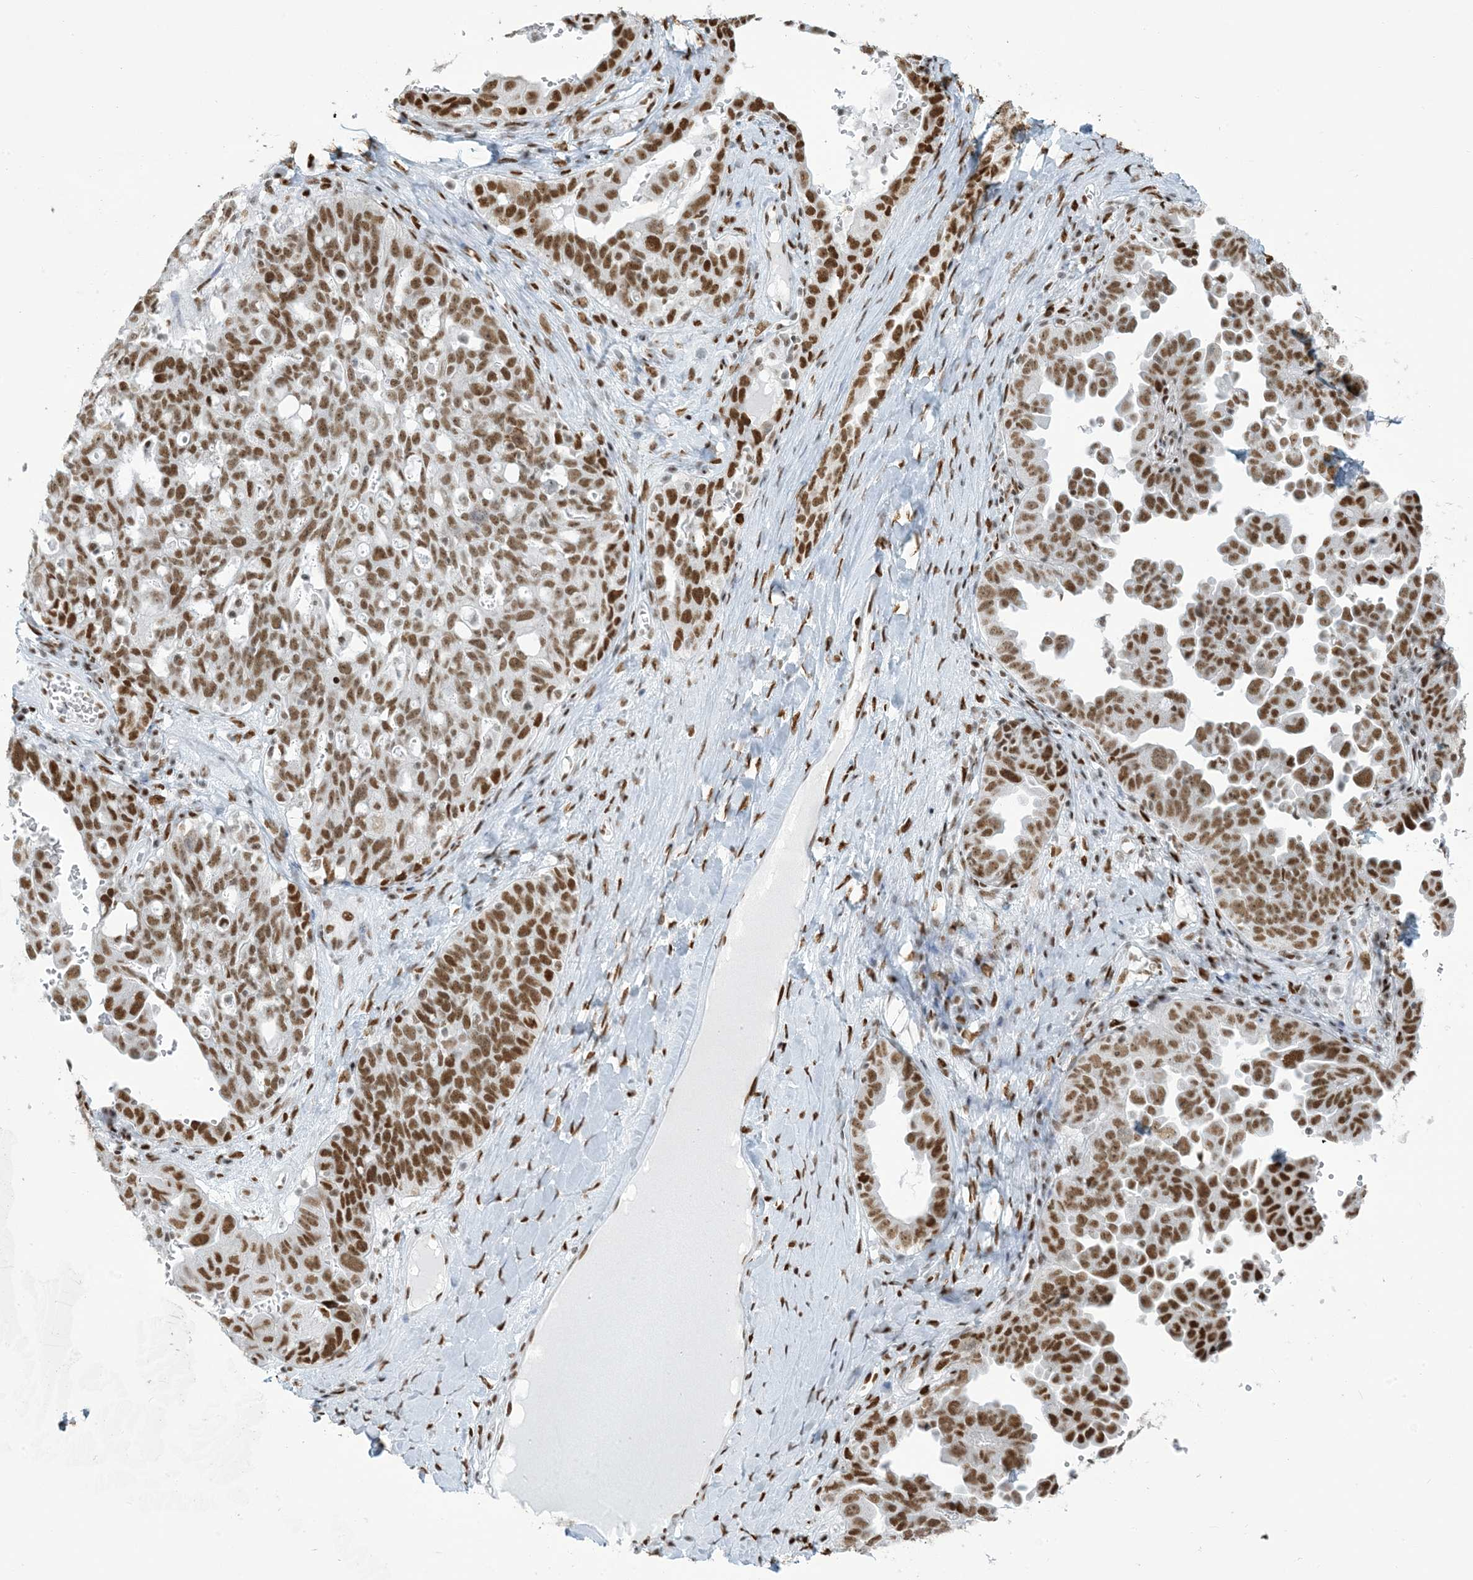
{"staining": {"intensity": "strong", "quantity": ">75%", "location": "nuclear"}, "tissue": "ovarian cancer", "cell_type": "Tumor cells", "image_type": "cancer", "snomed": [{"axis": "morphology", "description": "Carcinoma, endometroid"}, {"axis": "topography", "description": "Ovary"}], "caption": "This histopathology image exhibits ovarian endometroid carcinoma stained with immunohistochemistry (IHC) to label a protein in brown. The nuclear of tumor cells show strong positivity for the protein. Nuclei are counter-stained blue.", "gene": "STAG1", "patient": {"sex": "female", "age": 62}}